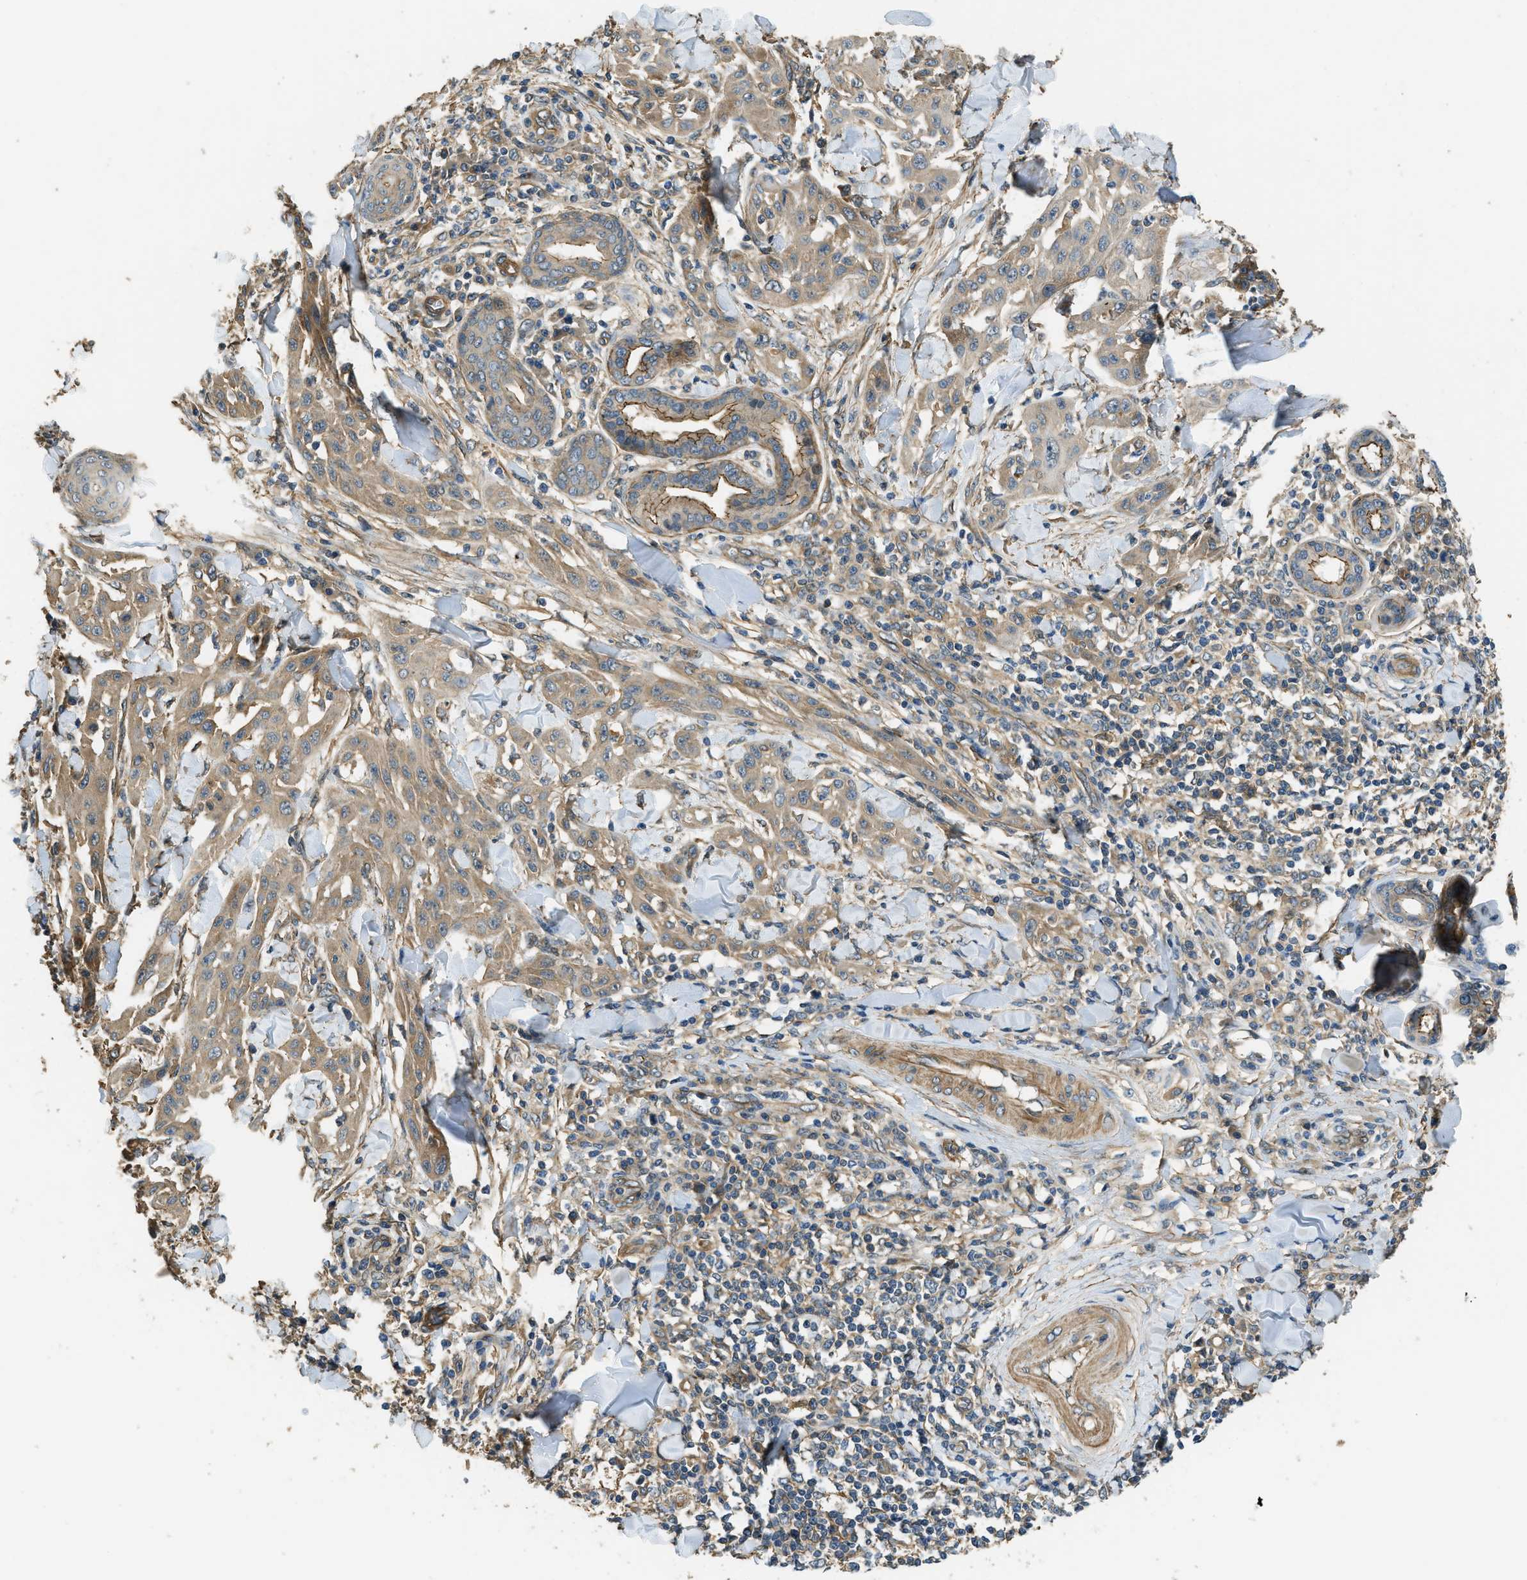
{"staining": {"intensity": "moderate", "quantity": "25%-75%", "location": "cytoplasmic/membranous"}, "tissue": "skin cancer", "cell_type": "Tumor cells", "image_type": "cancer", "snomed": [{"axis": "morphology", "description": "Squamous cell carcinoma, NOS"}, {"axis": "topography", "description": "Skin"}], "caption": "Protein staining displays moderate cytoplasmic/membranous staining in about 25%-75% of tumor cells in skin cancer.", "gene": "CGN", "patient": {"sex": "male", "age": 24}}